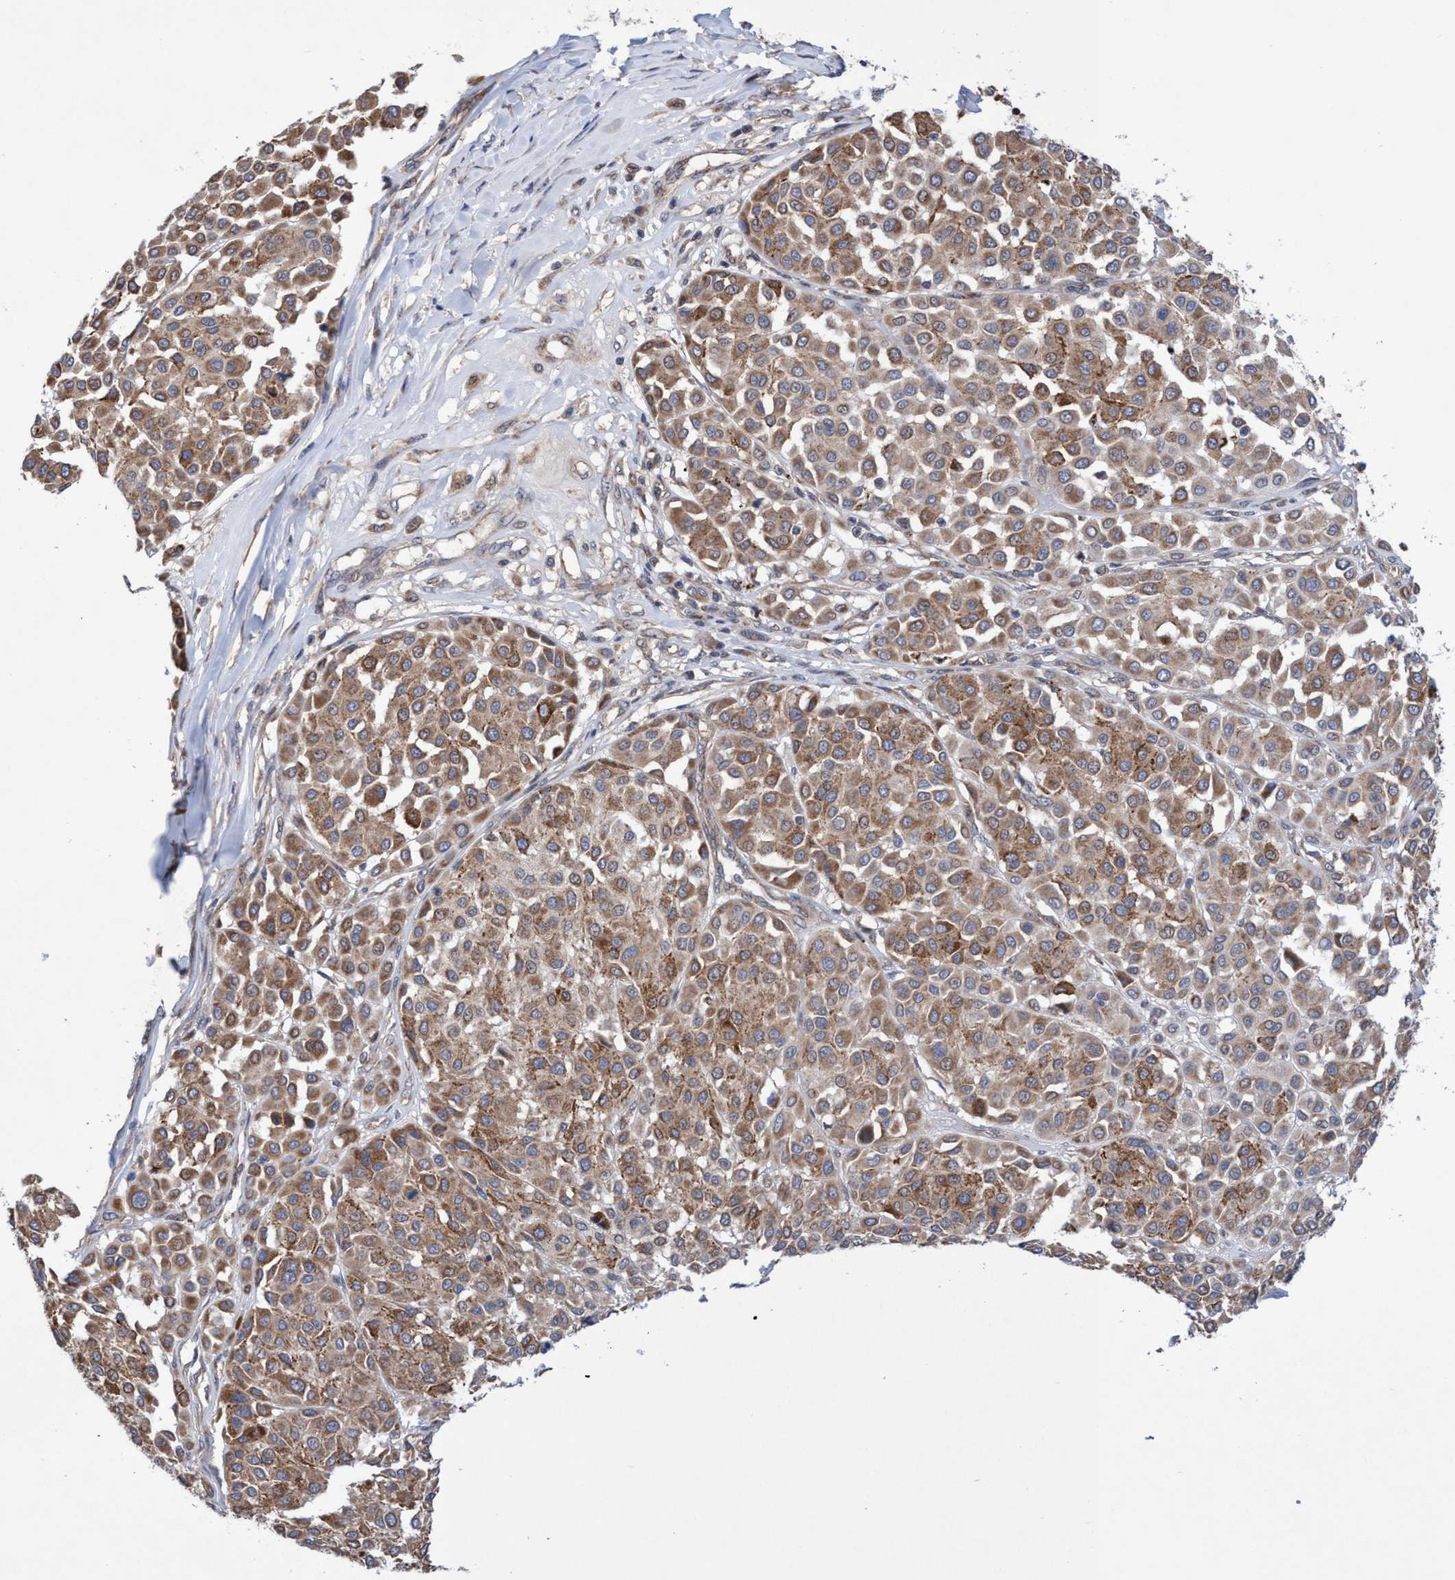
{"staining": {"intensity": "moderate", "quantity": ">75%", "location": "cytoplasmic/membranous"}, "tissue": "melanoma", "cell_type": "Tumor cells", "image_type": "cancer", "snomed": [{"axis": "morphology", "description": "Malignant melanoma, Metastatic site"}, {"axis": "topography", "description": "Soft tissue"}], "caption": "Brown immunohistochemical staining in melanoma shows moderate cytoplasmic/membranous positivity in approximately >75% of tumor cells.", "gene": "P2RY14", "patient": {"sex": "male", "age": 41}}